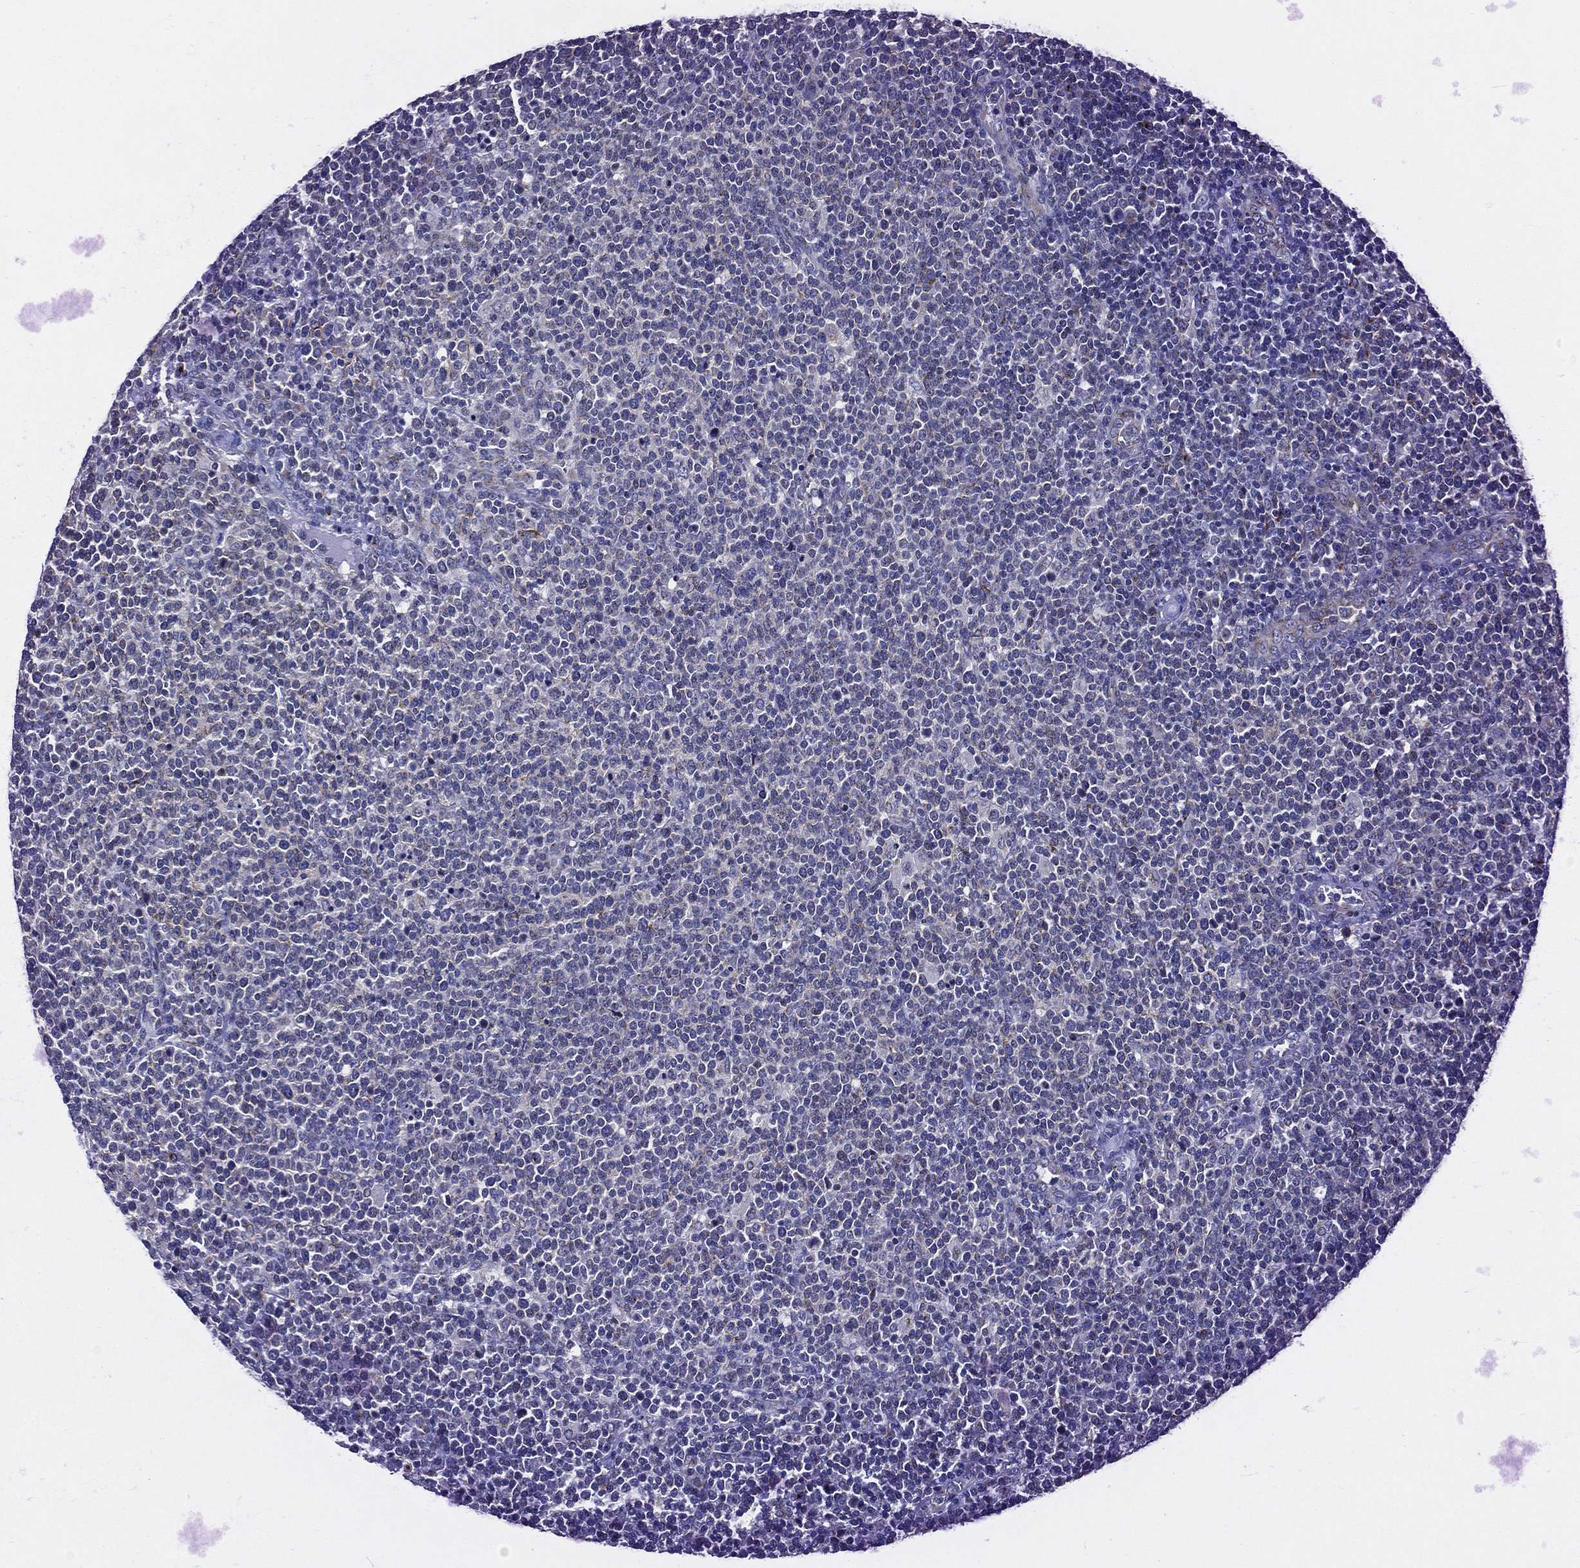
{"staining": {"intensity": "negative", "quantity": "none", "location": "none"}, "tissue": "lymphoma", "cell_type": "Tumor cells", "image_type": "cancer", "snomed": [{"axis": "morphology", "description": "Malignant lymphoma, non-Hodgkin's type, High grade"}, {"axis": "topography", "description": "Lymph node"}], "caption": "Human malignant lymphoma, non-Hodgkin's type (high-grade) stained for a protein using immunohistochemistry (IHC) displays no expression in tumor cells.", "gene": "TICAM1", "patient": {"sex": "male", "age": 61}}